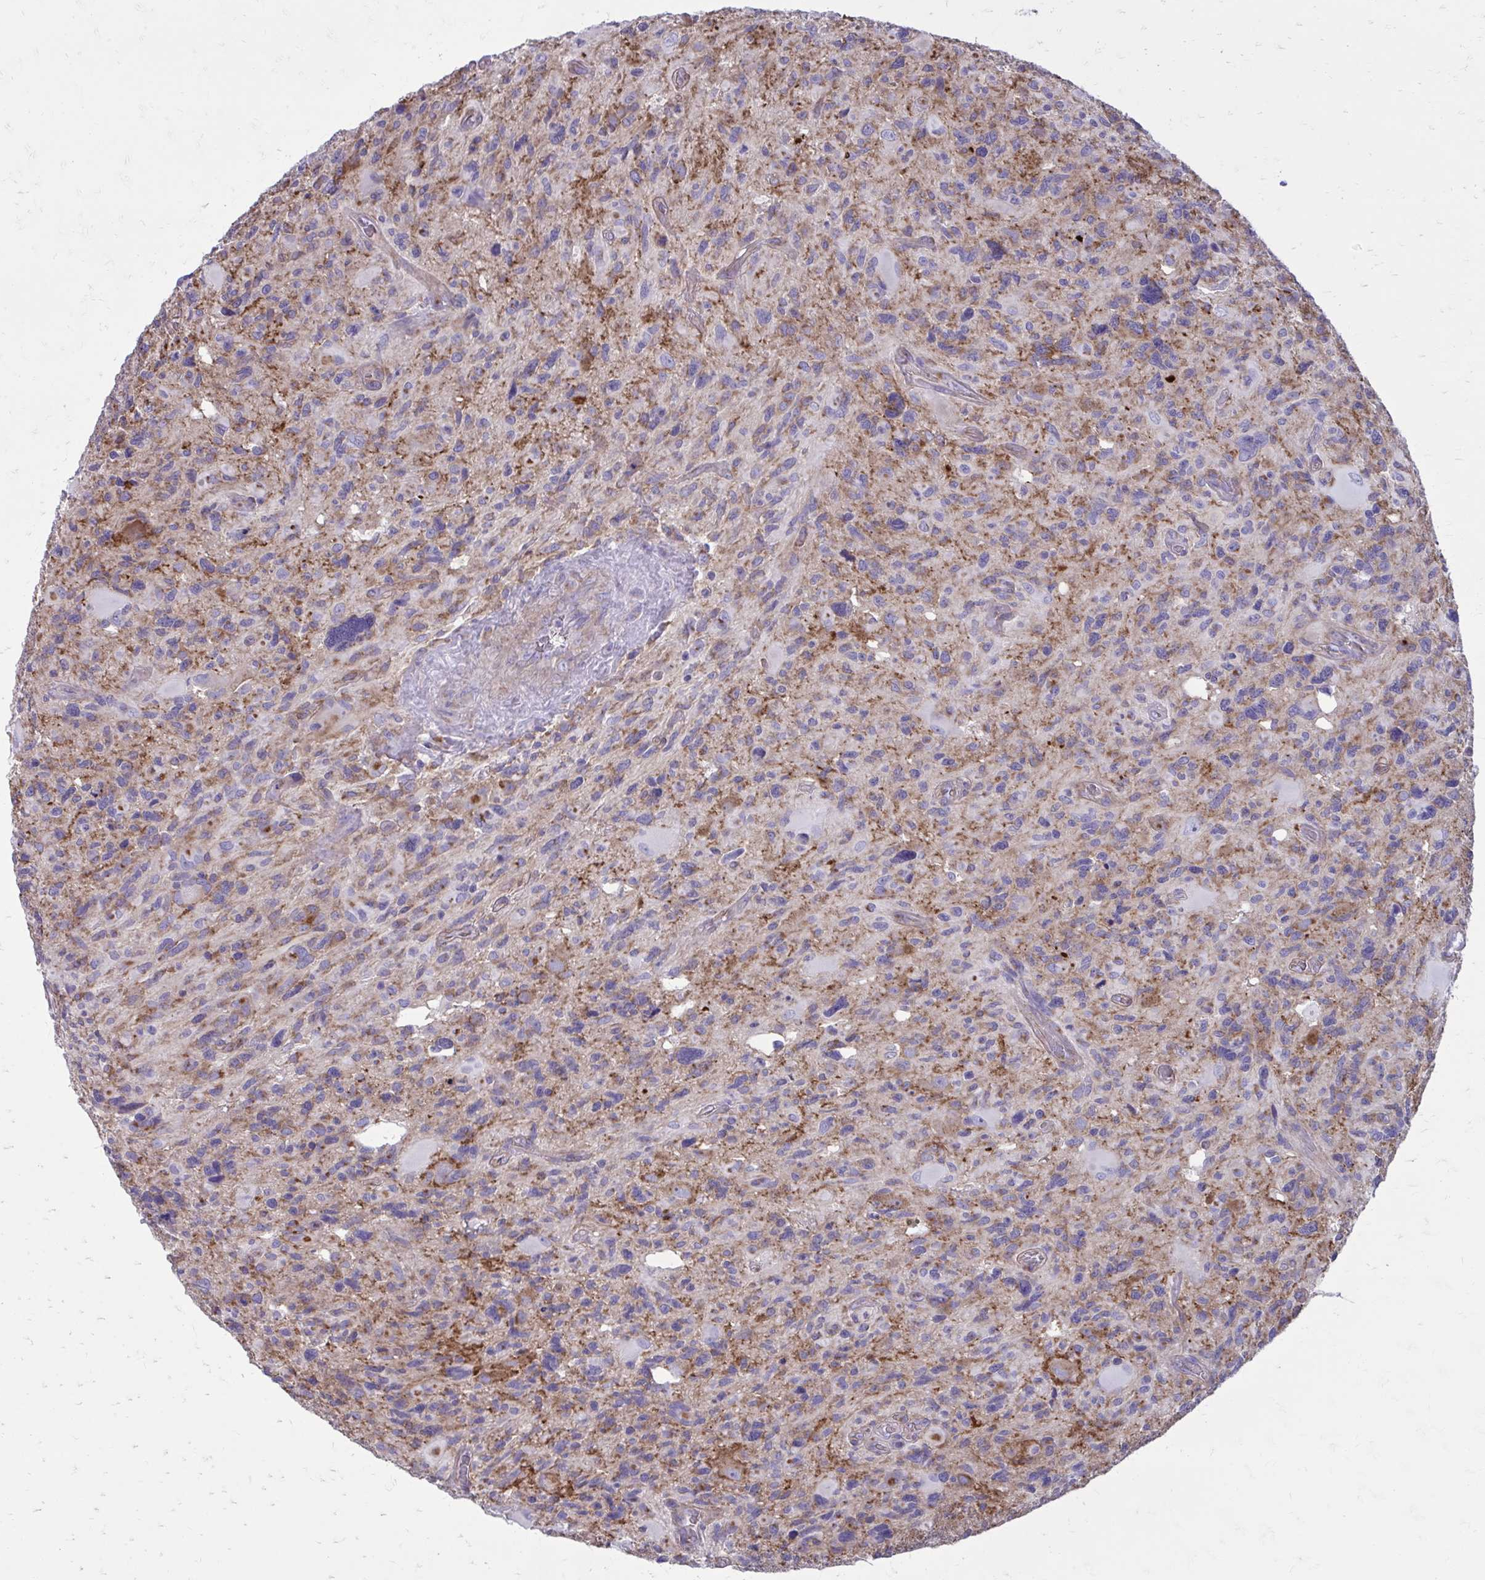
{"staining": {"intensity": "weak", "quantity": "<25%", "location": "cytoplasmic/membranous"}, "tissue": "glioma", "cell_type": "Tumor cells", "image_type": "cancer", "snomed": [{"axis": "morphology", "description": "Glioma, malignant, High grade"}, {"axis": "topography", "description": "Brain"}], "caption": "Tumor cells are negative for brown protein staining in glioma.", "gene": "CLTA", "patient": {"sex": "male", "age": 49}}